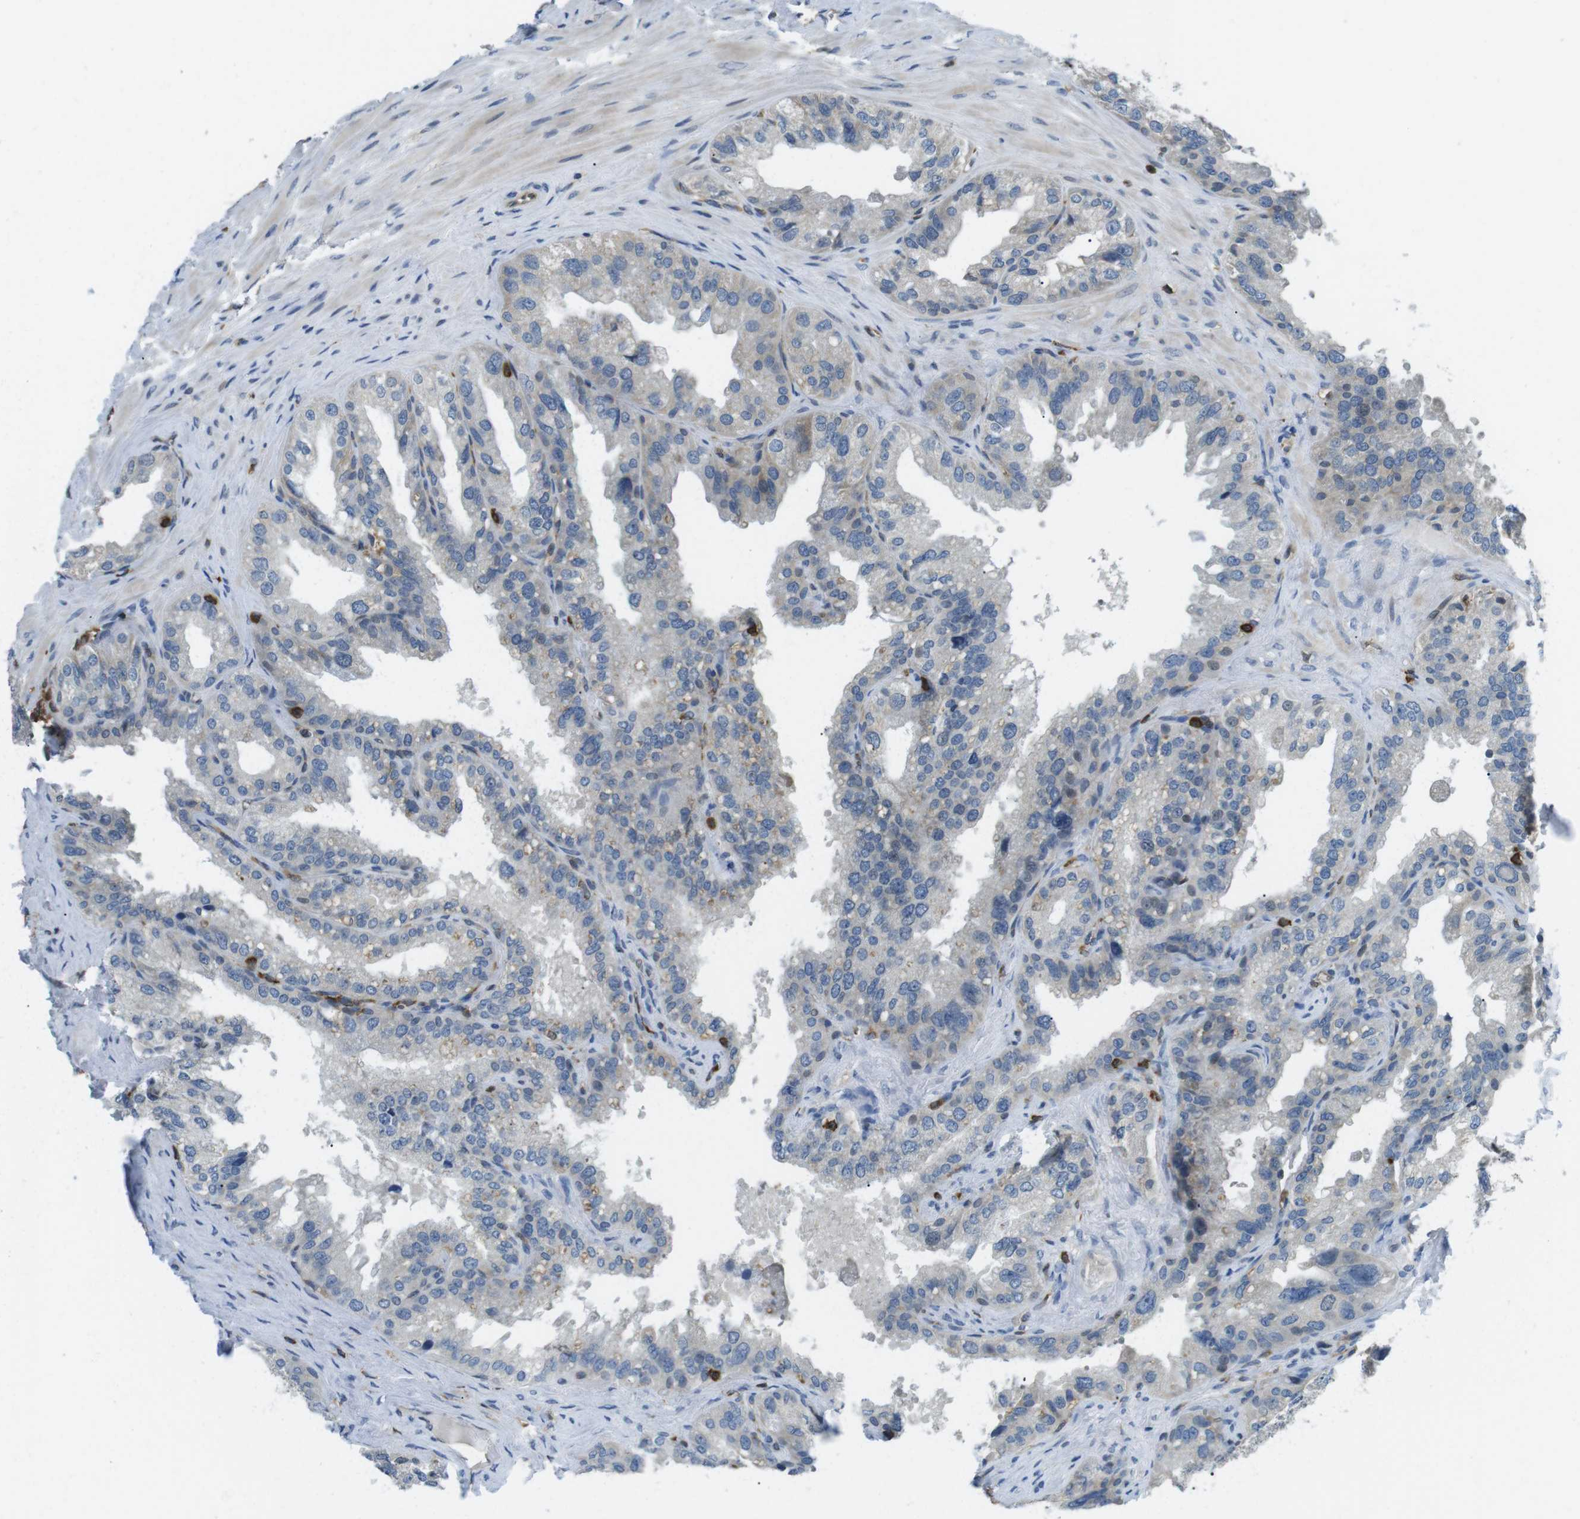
{"staining": {"intensity": "moderate", "quantity": "<25%", "location": "cytoplasmic/membranous"}, "tissue": "seminal vesicle", "cell_type": "Glandular cells", "image_type": "normal", "snomed": [{"axis": "morphology", "description": "Normal tissue, NOS"}, {"axis": "topography", "description": "Seminal veicle"}], "caption": "Immunohistochemical staining of unremarkable human seminal vesicle reveals low levels of moderate cytoplasmic/membranous expression in approximately <25% of glandular cells. (Brightfield microscopy of DAB IHC at high magnification).", "gene": "STK10", "patient": {"sex": "male", "age": 68}}